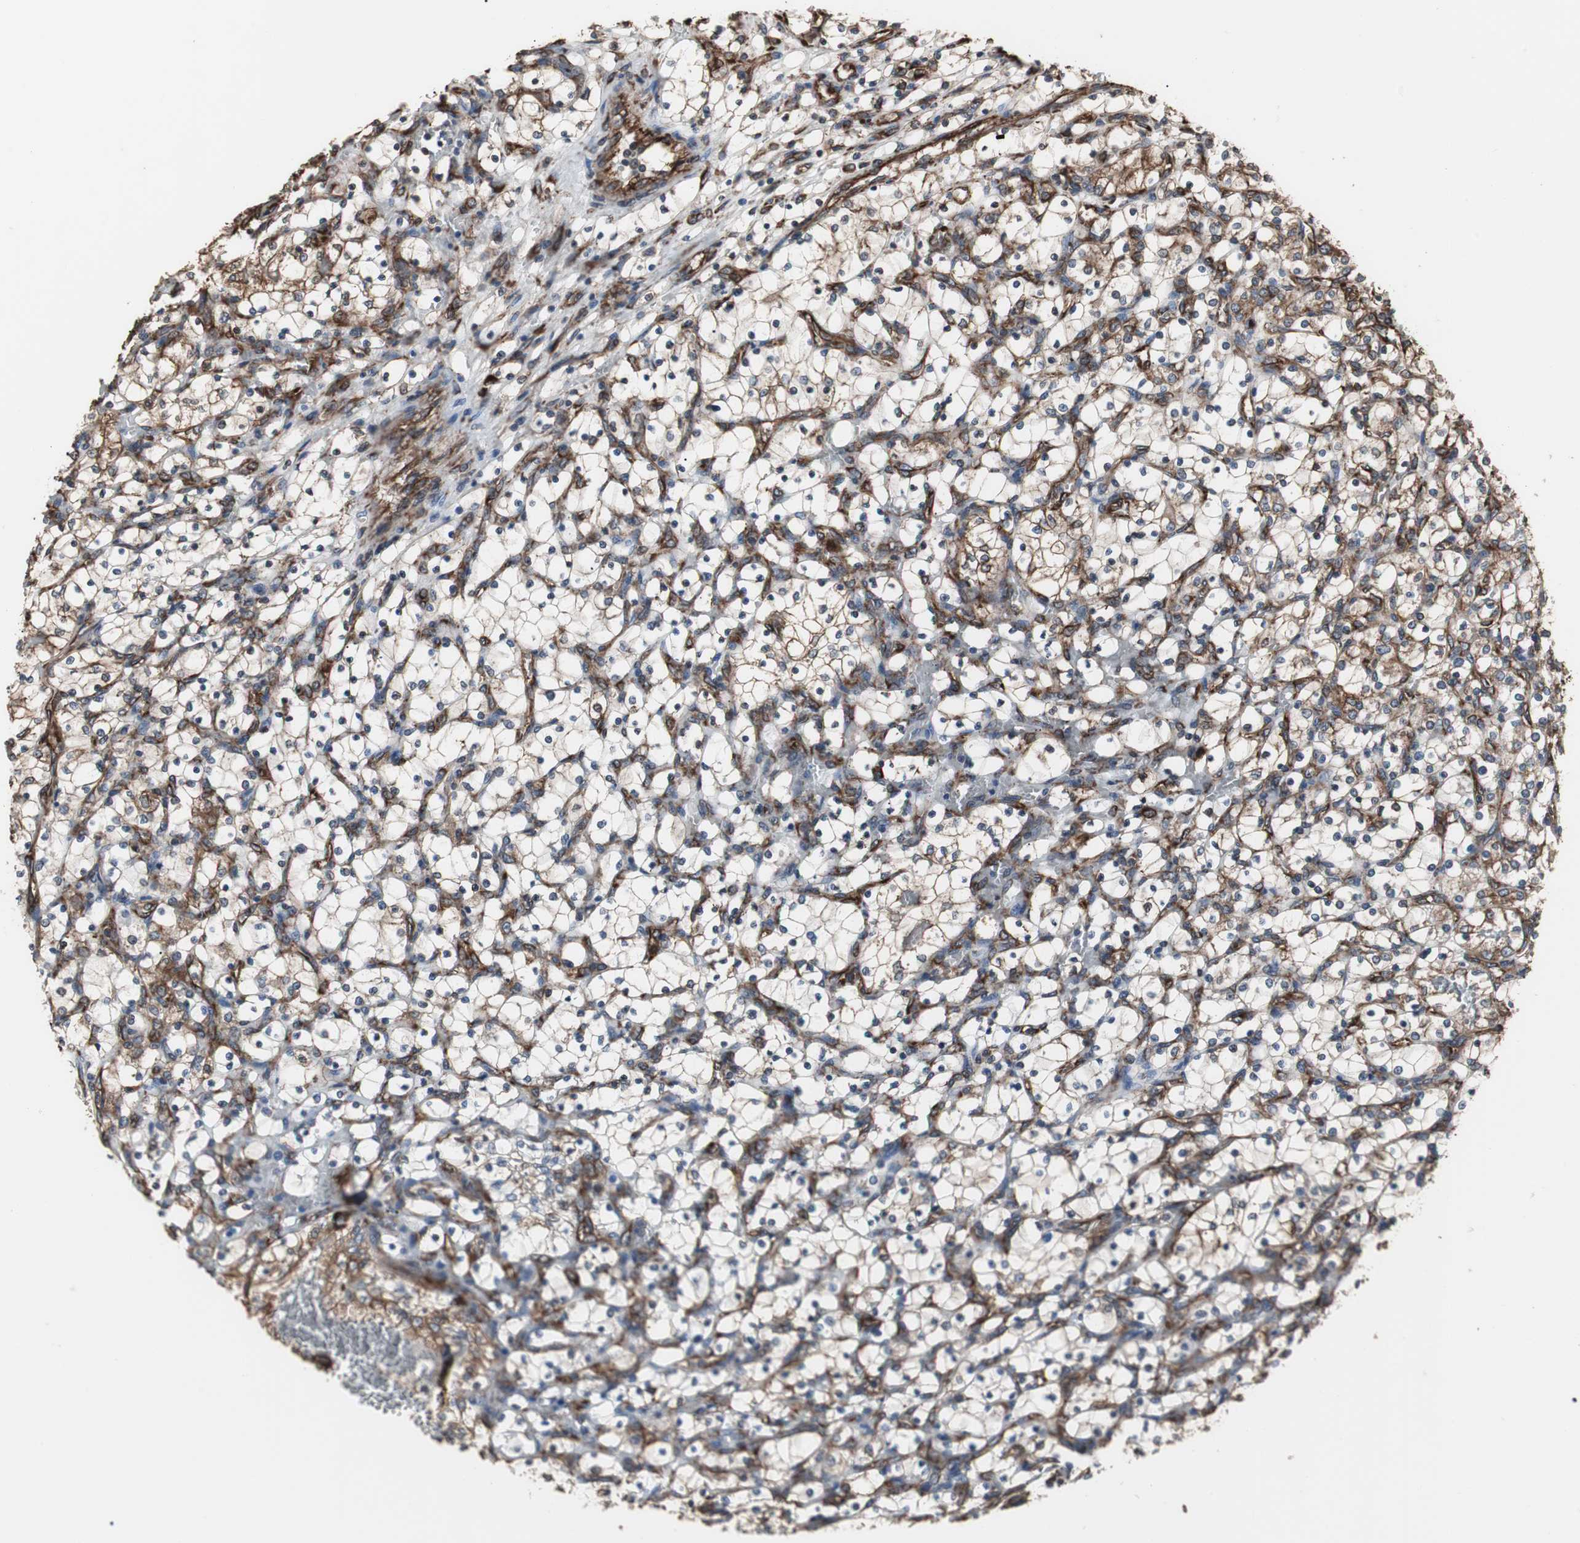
{"staining": {"intensity": "moderate", "quantity": "25%-75%", "location": "cytoplasmic/membranous"}, "tissue": "renal cancer", "cell_type": "Tumor cells", "image_type": "cancer", "snomed": [{"axis": "morphology", "description": "Adenocarcinoma, NOS"}, {"axis": "topography", "description": "Kidney"}], "caption": "High-magnification brightfield microscopy of adenocarcinoma (renal) stained with DAB (brown) and counterstained with hematoxylin (blue). tumor cells exhibit moderate cytoplasmic/membranous staining is identified in about25%-75% of cells.", "gene": "CALU", "patient": {"sex": "female", "age": 69}}